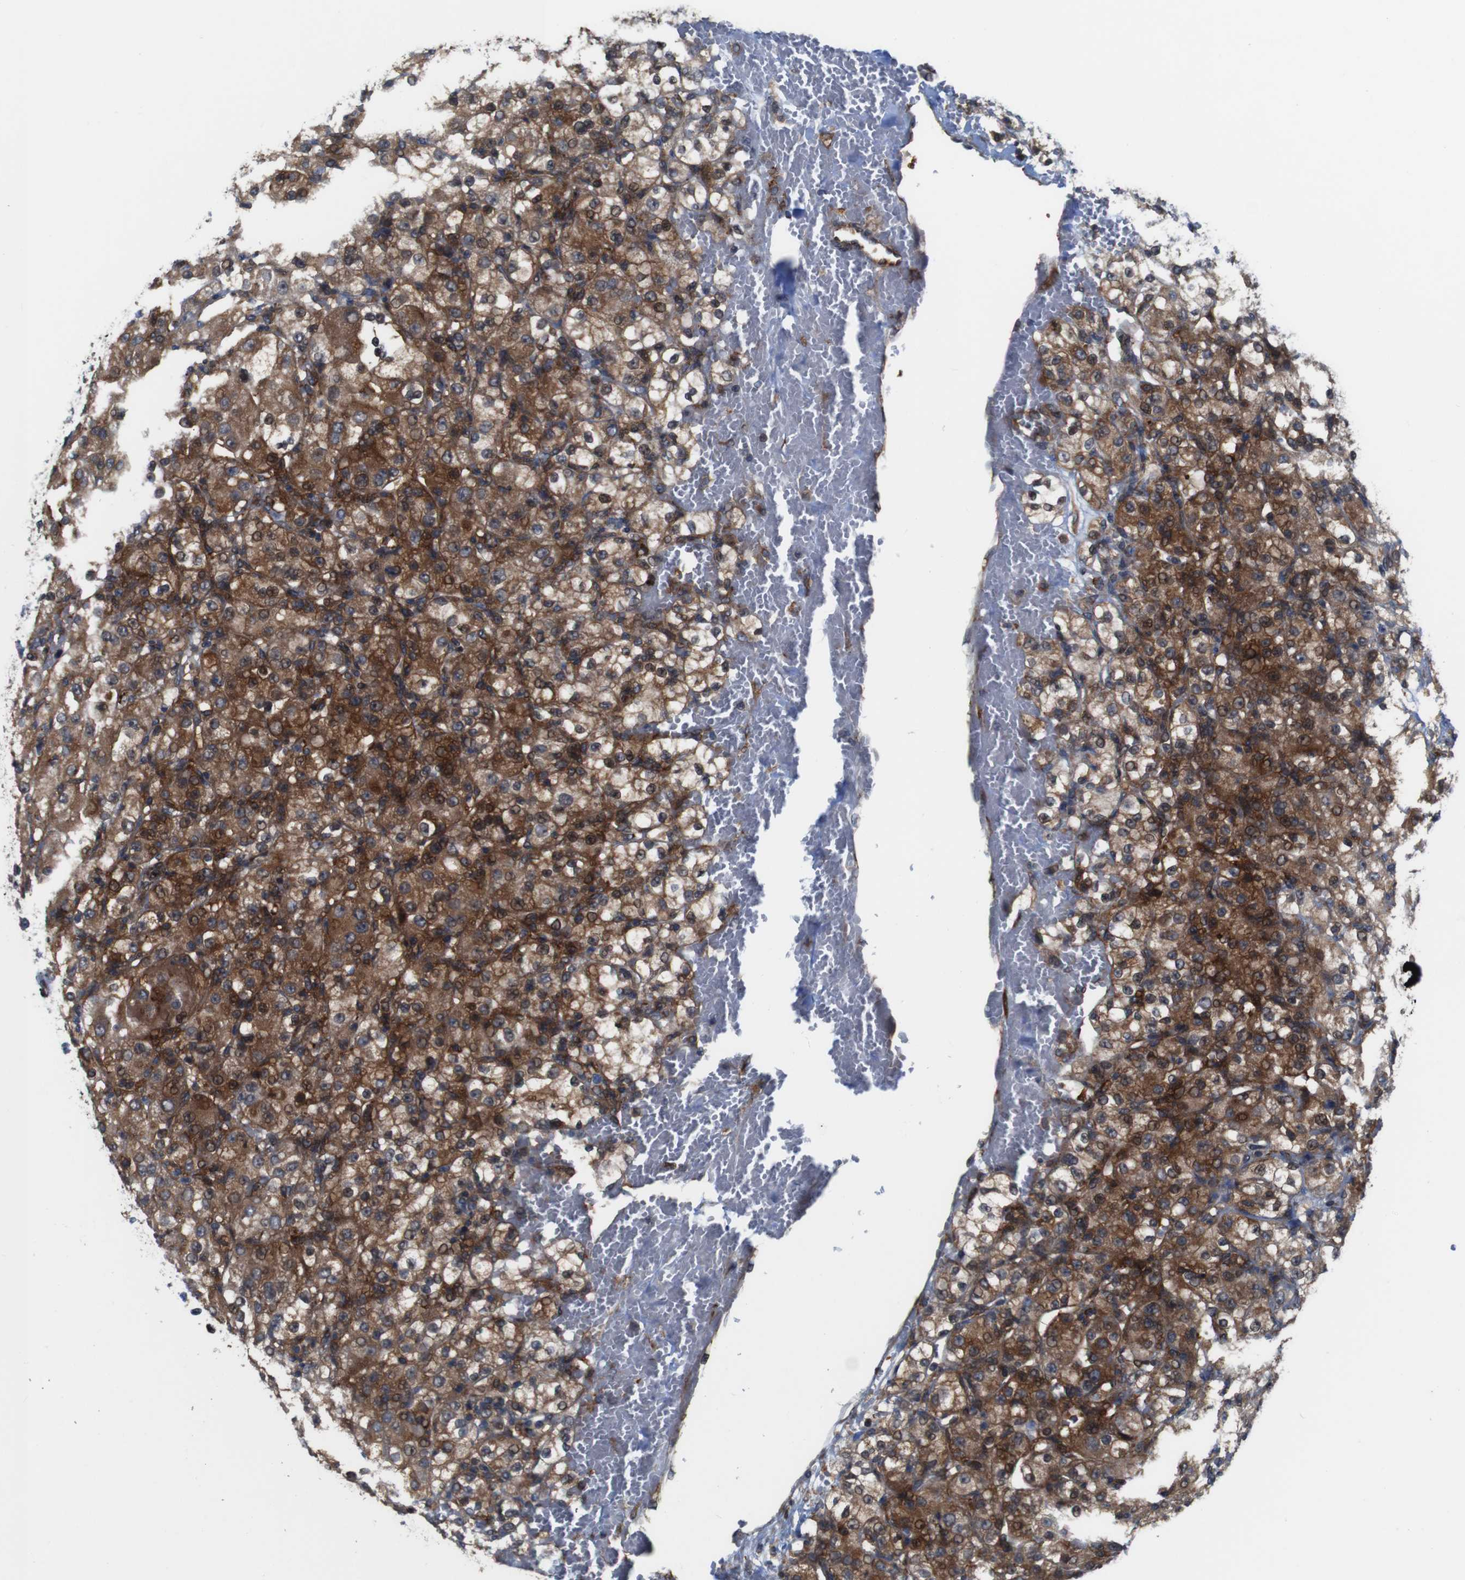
{"staining": {"intensity": "strong", "quantity": ">75%", "location": "cytoplasmic/membranous,nuclear"}, "tissue": "renal cancer", "cell_type": "Tumor cells", "image_type": "cancer", "snomed": [{"axis": "morphology", "description": "Normal tissue, NOS"}, {"axis": "morphology", "description": "Adenocarcinoma, NOS"}, {"axis": "topography", "description": "Kidney"}], "caption": "Renal adenocarcinoma stained with DAB IHC displays high levels of strong cytoplasmic/membranous and nuclear expression in approximately >75% of tumor cells. The protein is stained brown, and the nuclei are stained in blue (DAB IHC with brightfield microscopy, high magnification).", "gene": "PCOLCE2", "patient": {"sex": "male", "age": 61}}